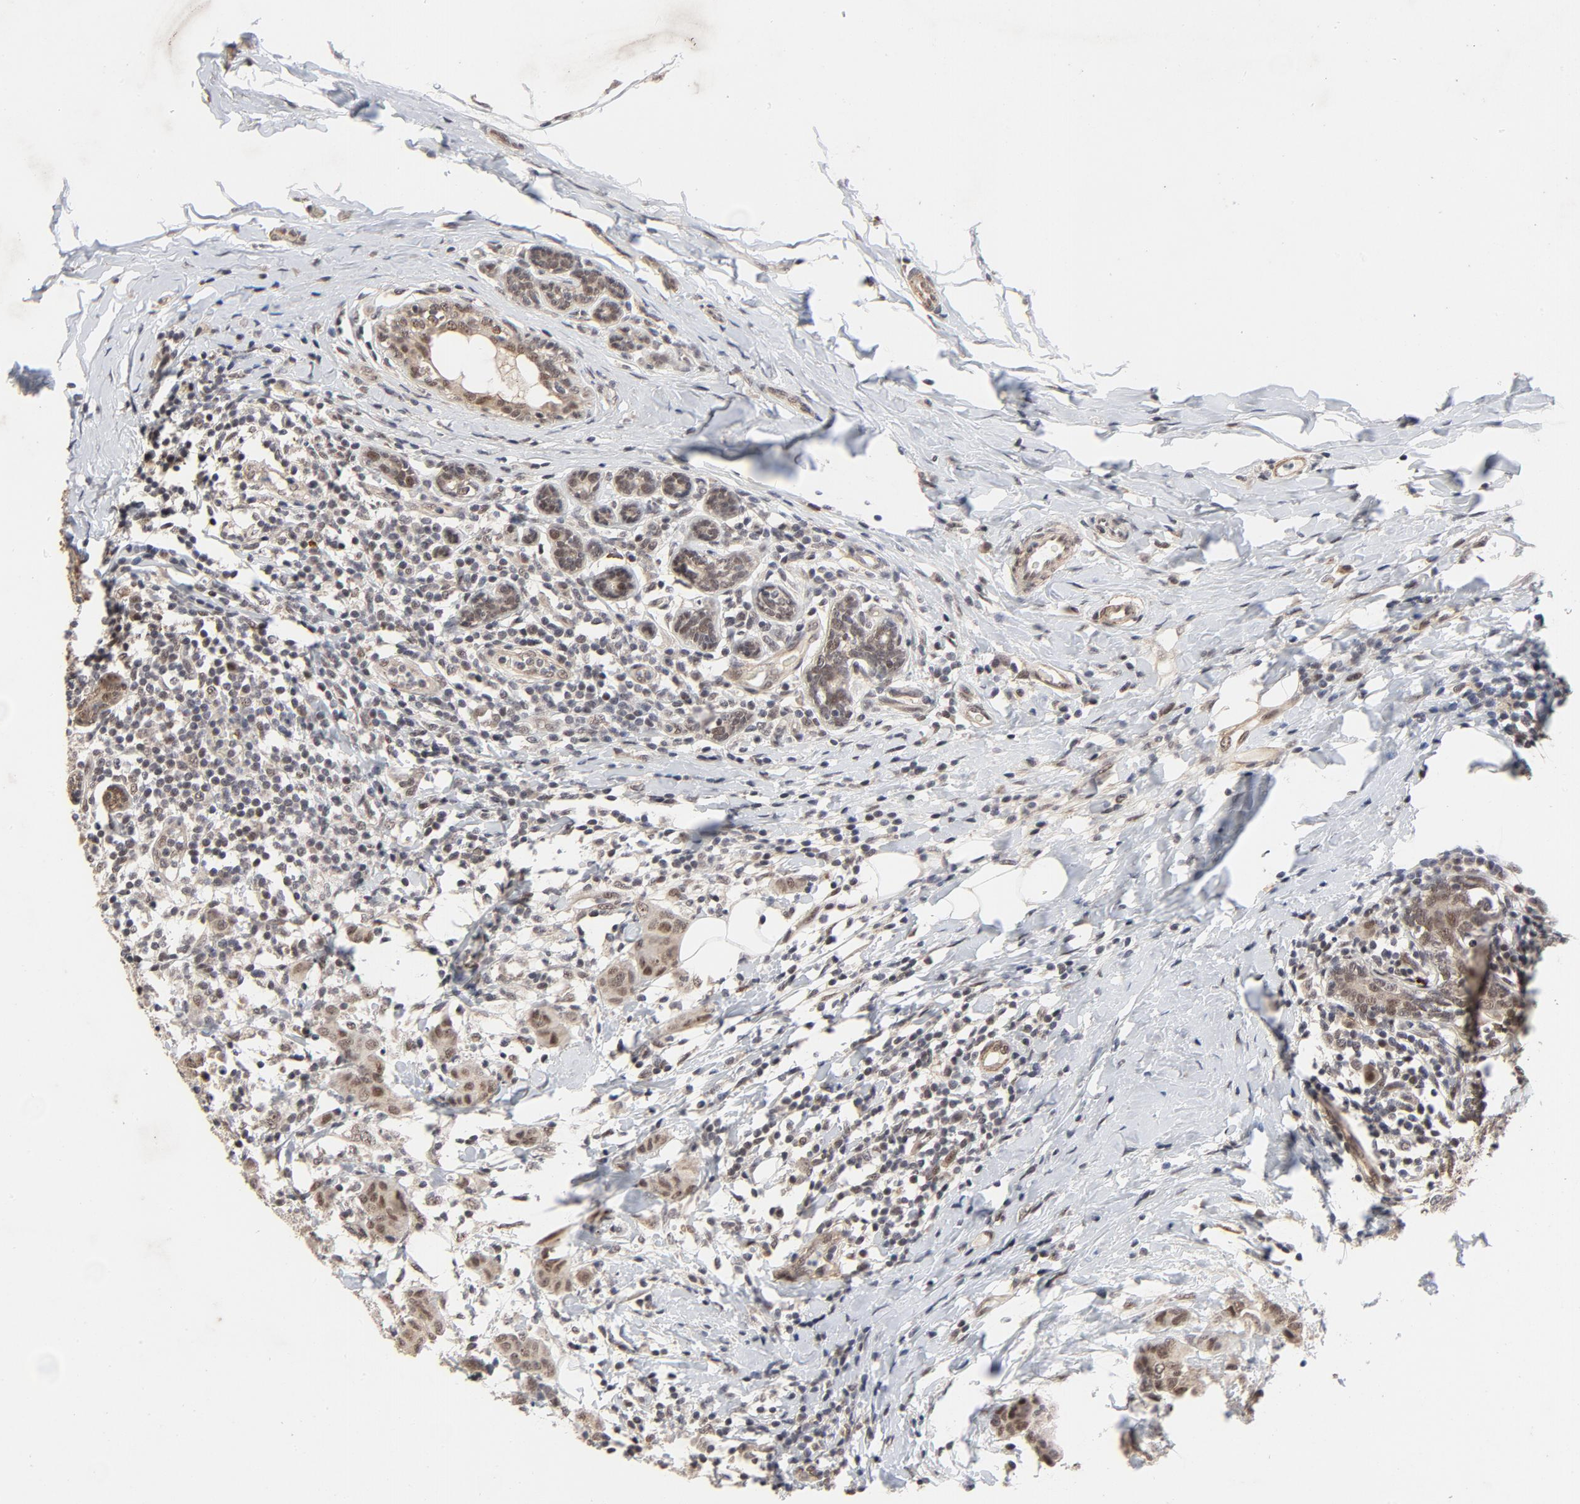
{"staining": {"intensity": "moderate", "quantity": ">75%", "location": "nuclear"}, "tissue": "breast cancer", "cell_type": "Tumor cells", "image_type": "cancer", "snomed": [{"axis": "morphology", "description": "Duct carcinoma"}, {"axis": "topography", "description": "Breast"}], "caption": "IHC image of human breast intraductal carcinoma stained for a protein (brown), which exhibits medium levels of moderate nuclear staining in about >75% of tumor cells.", "gene": "ZKSCAN8", "patient": {"sex": "female", "age": 40}}